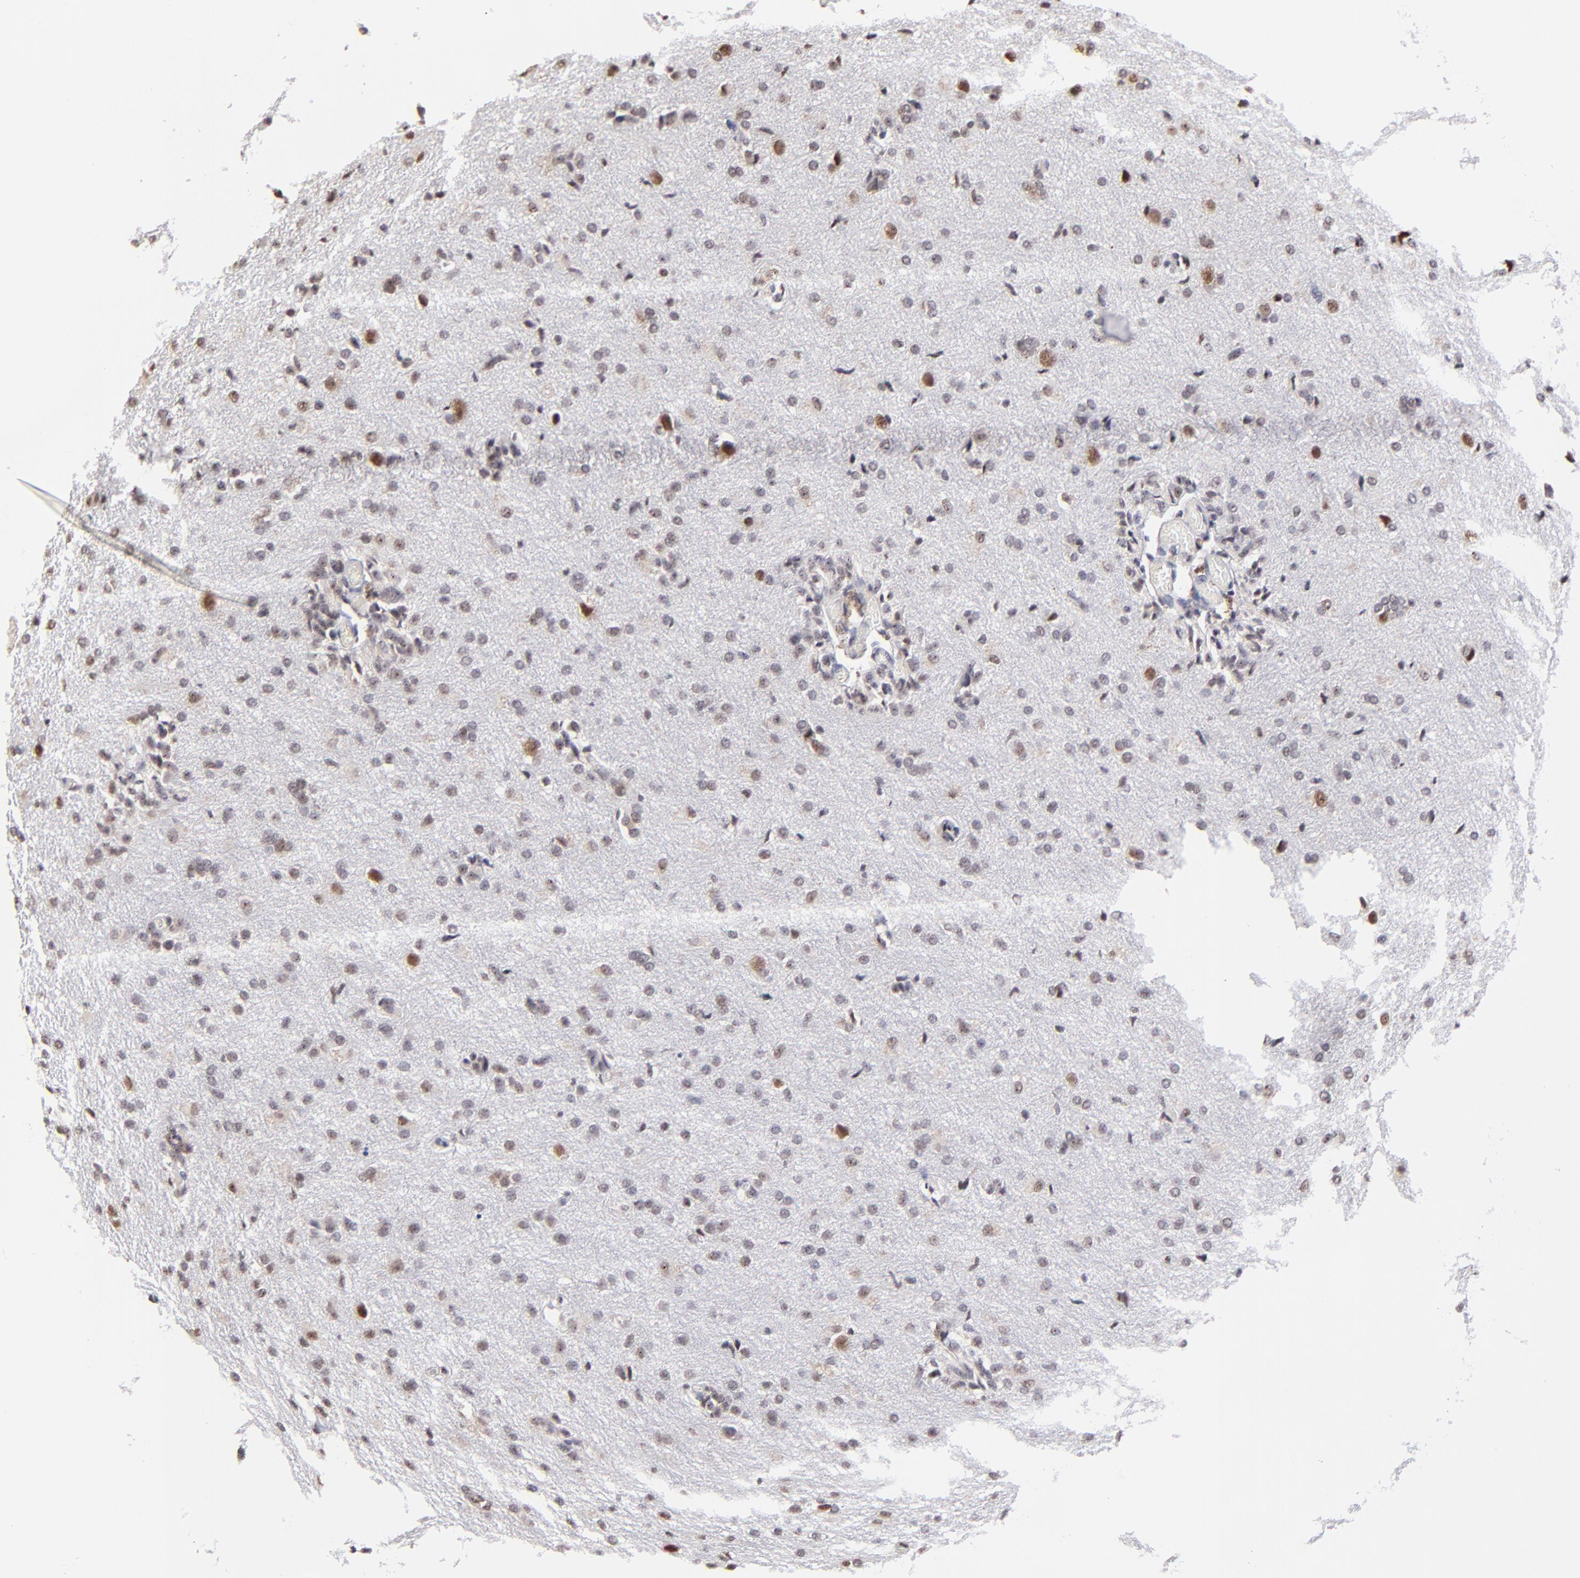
{"staining": {"intensity": "moderate", "quantity": ">75%", "location": "nuclear"}, "tissue": "glioma", "cell_type": "Tumor cells", "image_type": "cancer", "snomed": [{"axis": "morphology", "description": "Glioma, malignant, High grade"}, {"axis": "topography", "description": "Brain"}], "caption": "Brown immunohistochemical staining in human high-grade glioma (malignant) shows moderate nuclear positivity in about >75% of tumor cells. (DAB IHC, brown staining for protein, blue staining for nuclei).", "gene": "ZNF670", "patient": {"sex": "male", "age": 68}}